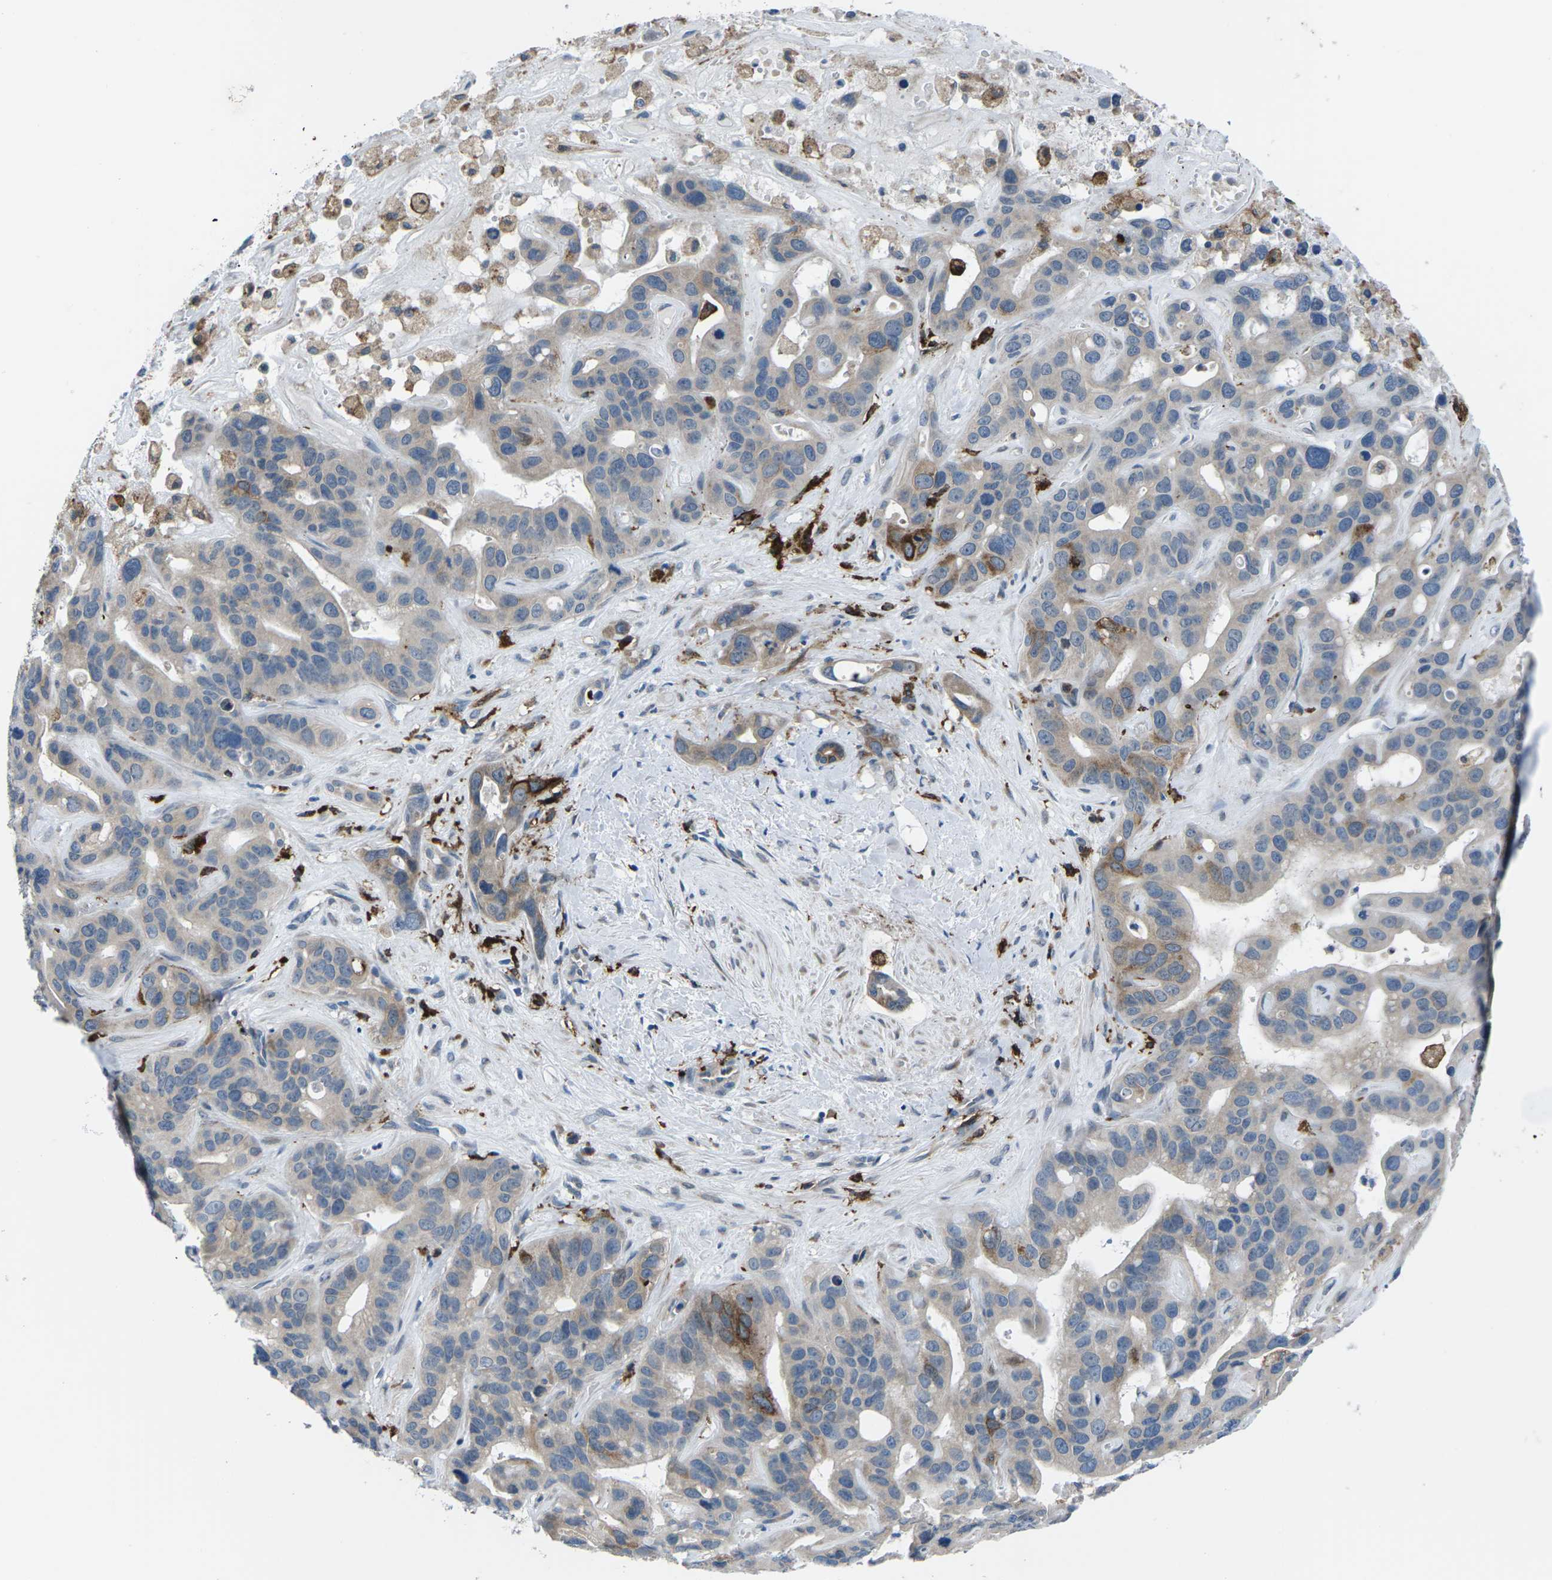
{"staining": {"intensity": "weak", "quantity": ">75%", "location": "cytoplasmic/membranous"}, "tissue": "liver cancer", "cell_type": "Tumor cells", "image_type": "cancer", "snomed": [{"axis": "morphology", "description": "Cholangiocarcinoma"}, {"axis": "topography", "description": "Liver"}], "caption": "Human liver cancer (cholangiocarcinoma) stained with a brown dye exhibits weak cytoplasmic/membranous positive staining in approximately >75% of tumor cells.", "gene": "PTPN1", "patient": {"sex": "female", "age": 65}}